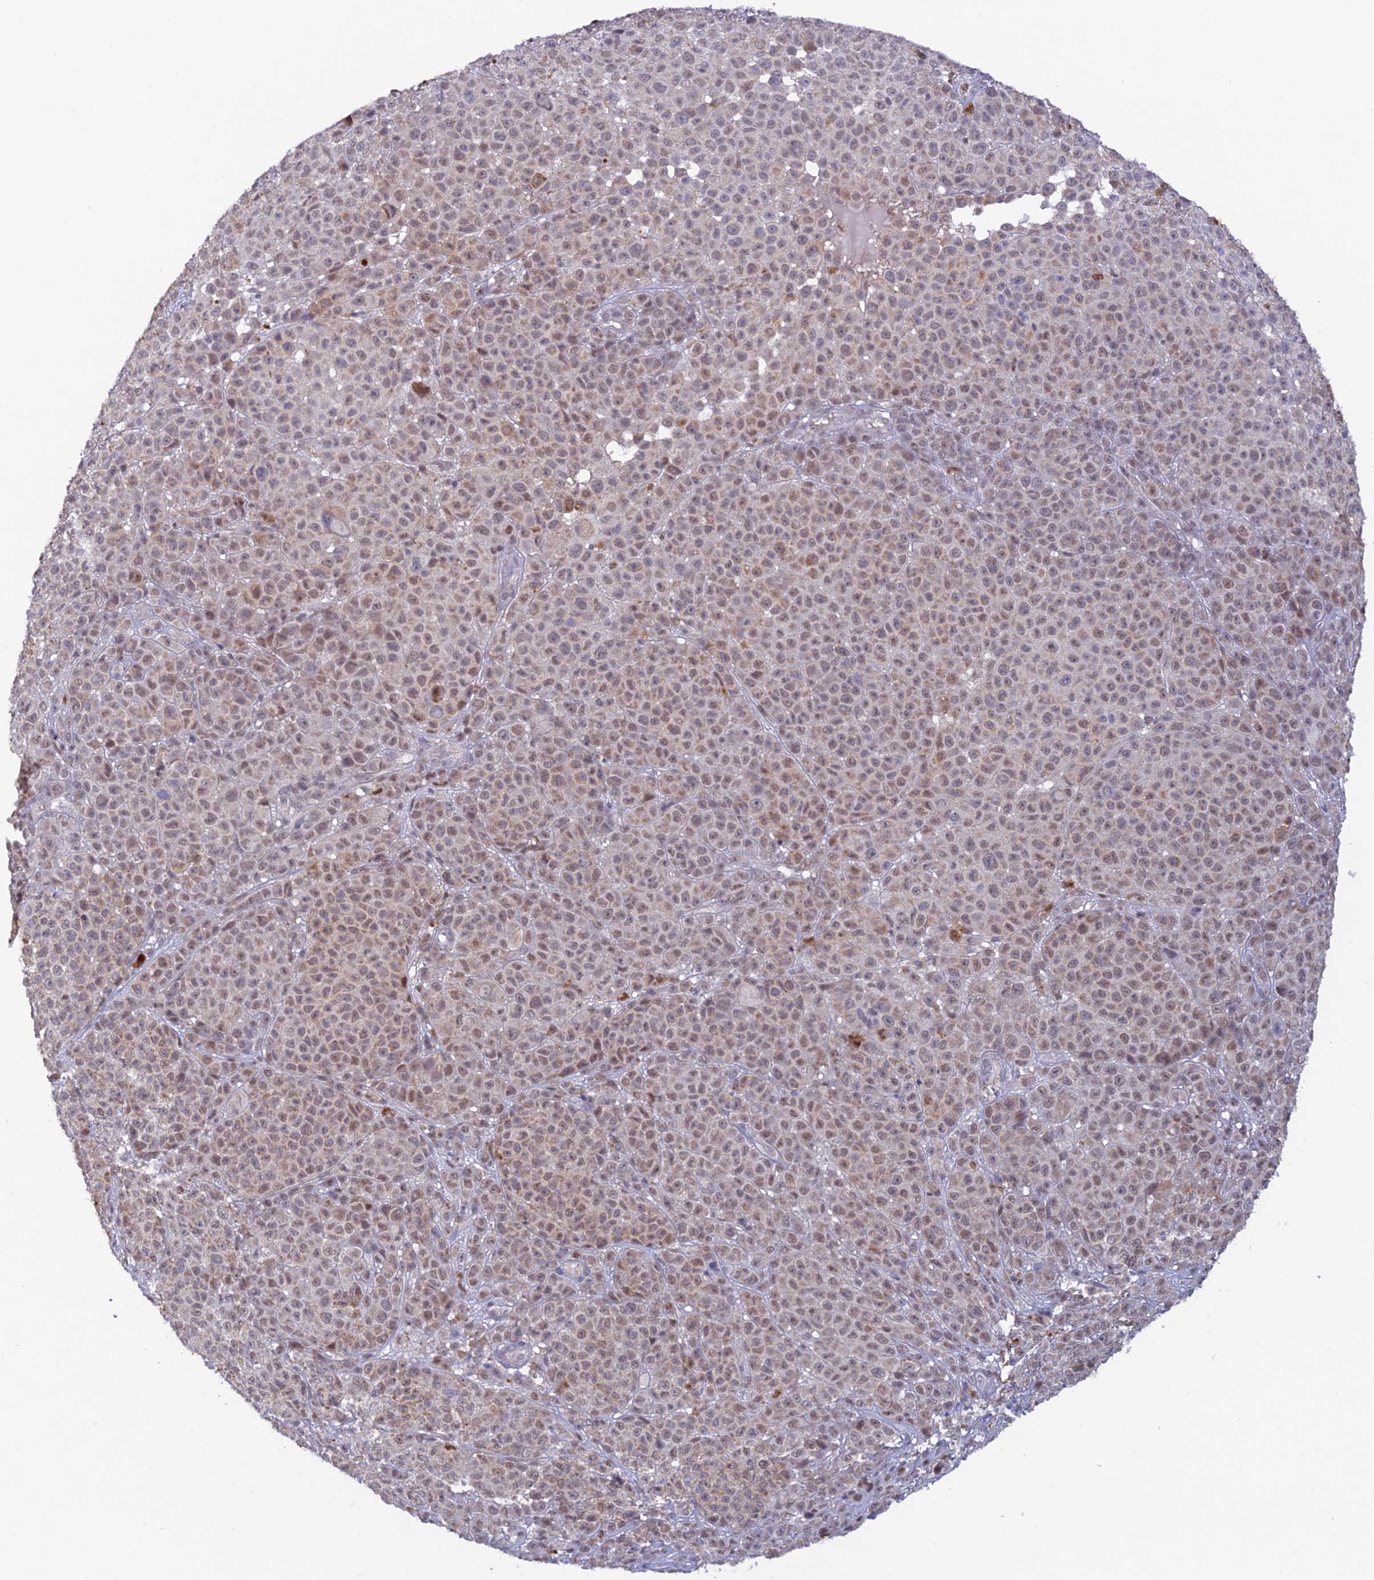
{"staining": {"intensity": "moderate", "quantity": ">75%", "location": "nuclear"}, "tissue": "melanoma", "cell_type": "Tumor cells", "image_type": "cancer", "snomed": [{"axis": "morphology", "description": "Malignant melanoma, NOS"}, {"axis": "topography", "description": "Skin"}], "caption": "Malignant melanoma stained for a protein (brown) displays moderate nuclear positive positivity in about >75% of tumor cells.", "gene": "FASTKD5", "patient": {"sex": "female", "age": 94}}